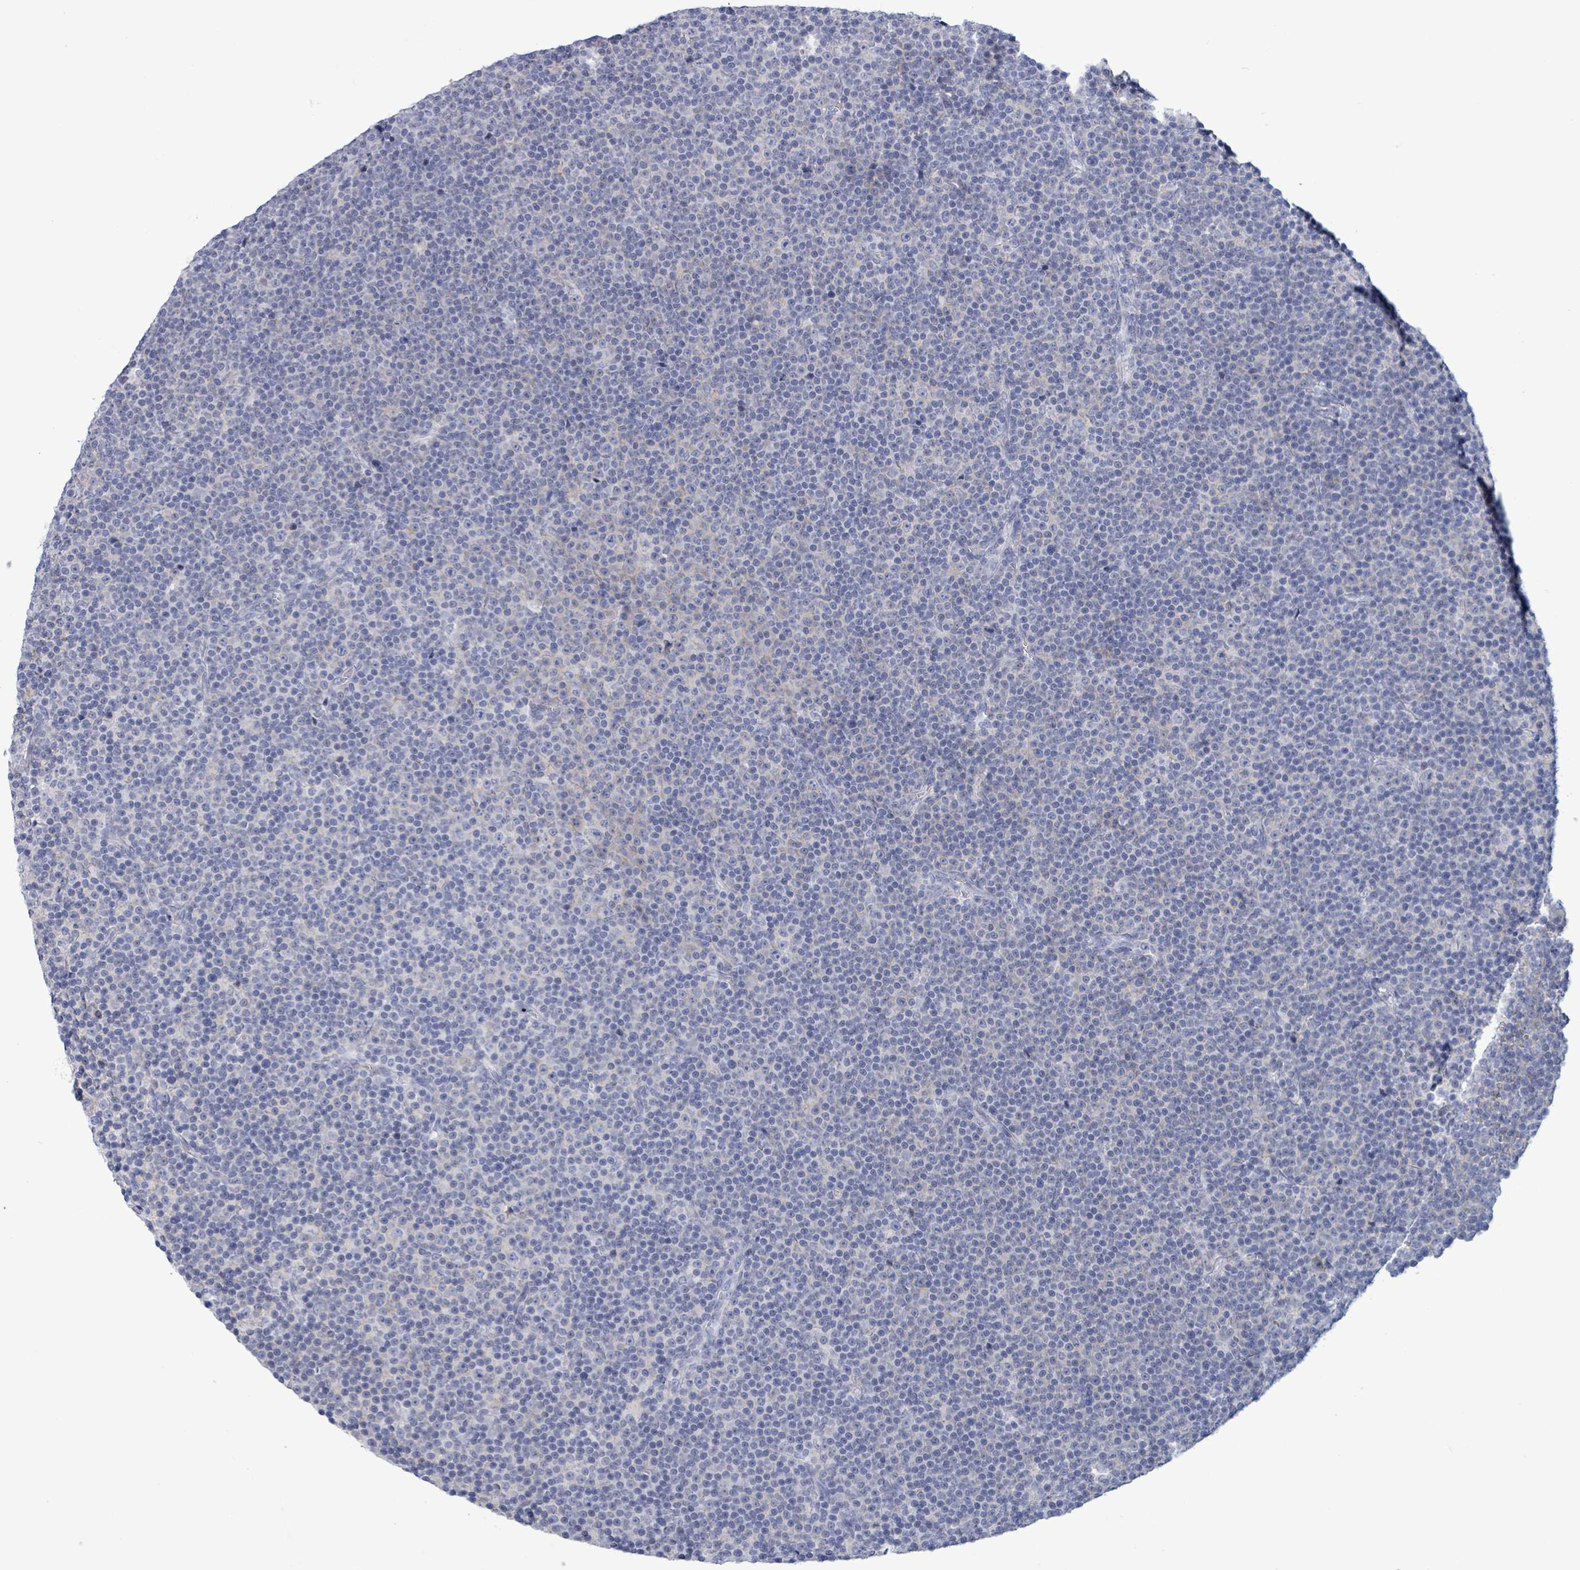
{"staining": {"intensity": "negative", "quantity": "none", "location": "none"}, "tissue": "lymphoma", "cell_type": "Tumor cells", "image_type": "cancer", "snomed": [{"axis": "morphology", "description": "Malignant lymphoma, non-Hodgkin's type, Low grade"}, {"axis": "topography", "description": "Lymph node"}], "caption": "There is no significant expression in tumor cells of low-grade malignant lymphoma, non-Hodgkin's type.", "gene": "BSG", "patient": {"sex": "female", "age": 67}}